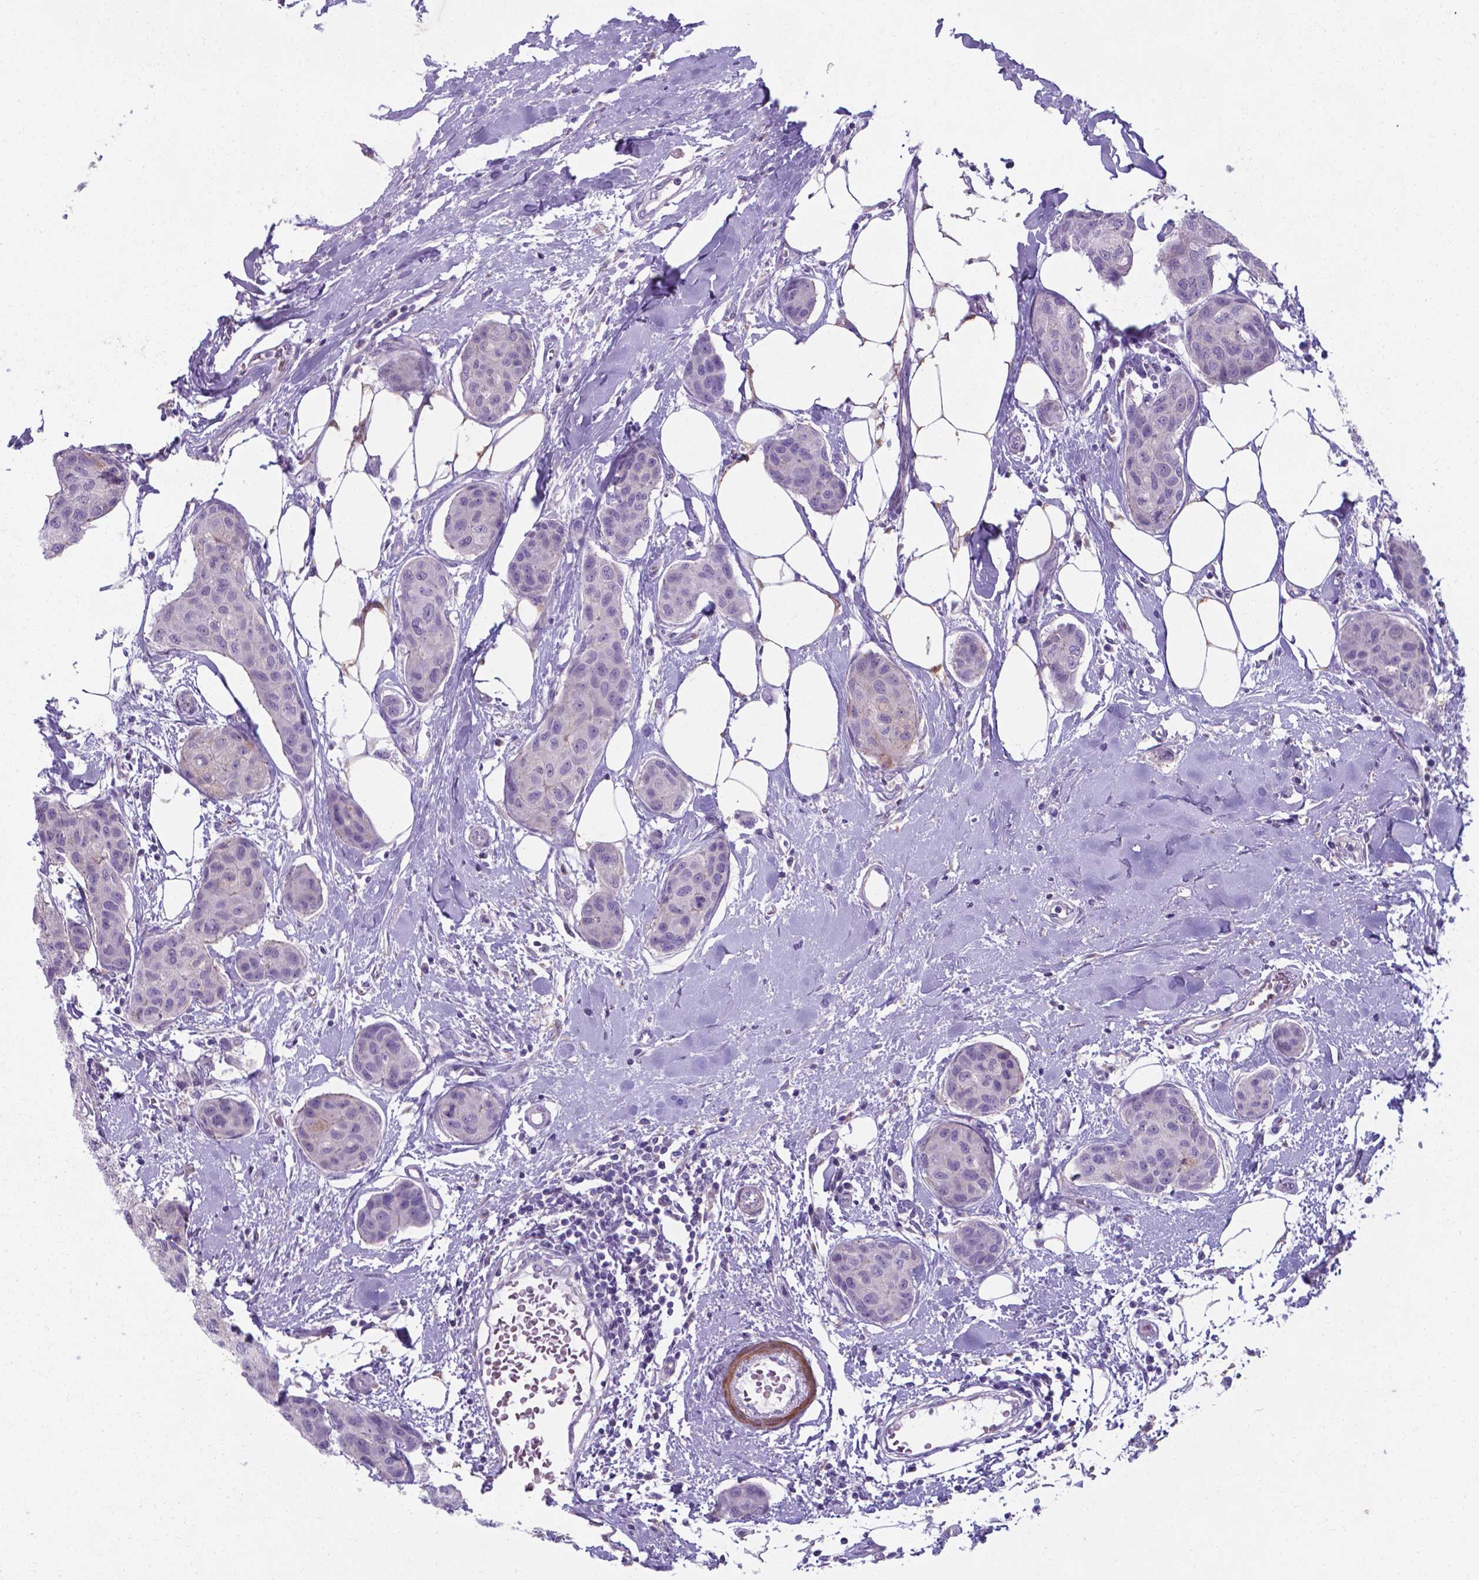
{"staining": {"intensity": "negative", "quantity": "none", "location": "none"}, "tissue": "breast cancer", "cell_type": "Tumor cells", "image_type": "cancer", "snomed": [{"axis": "morphology", "description": "Duct carcinoma"}, {"axis": "topography", "description": "Breast"}], "caption": "A micrograph of human breast cancer (invasive ductal carcinoma) is negative for staining in tumor cells.", "gene": "AP5B1", "patient": {"sex": "female", "age": 80}}